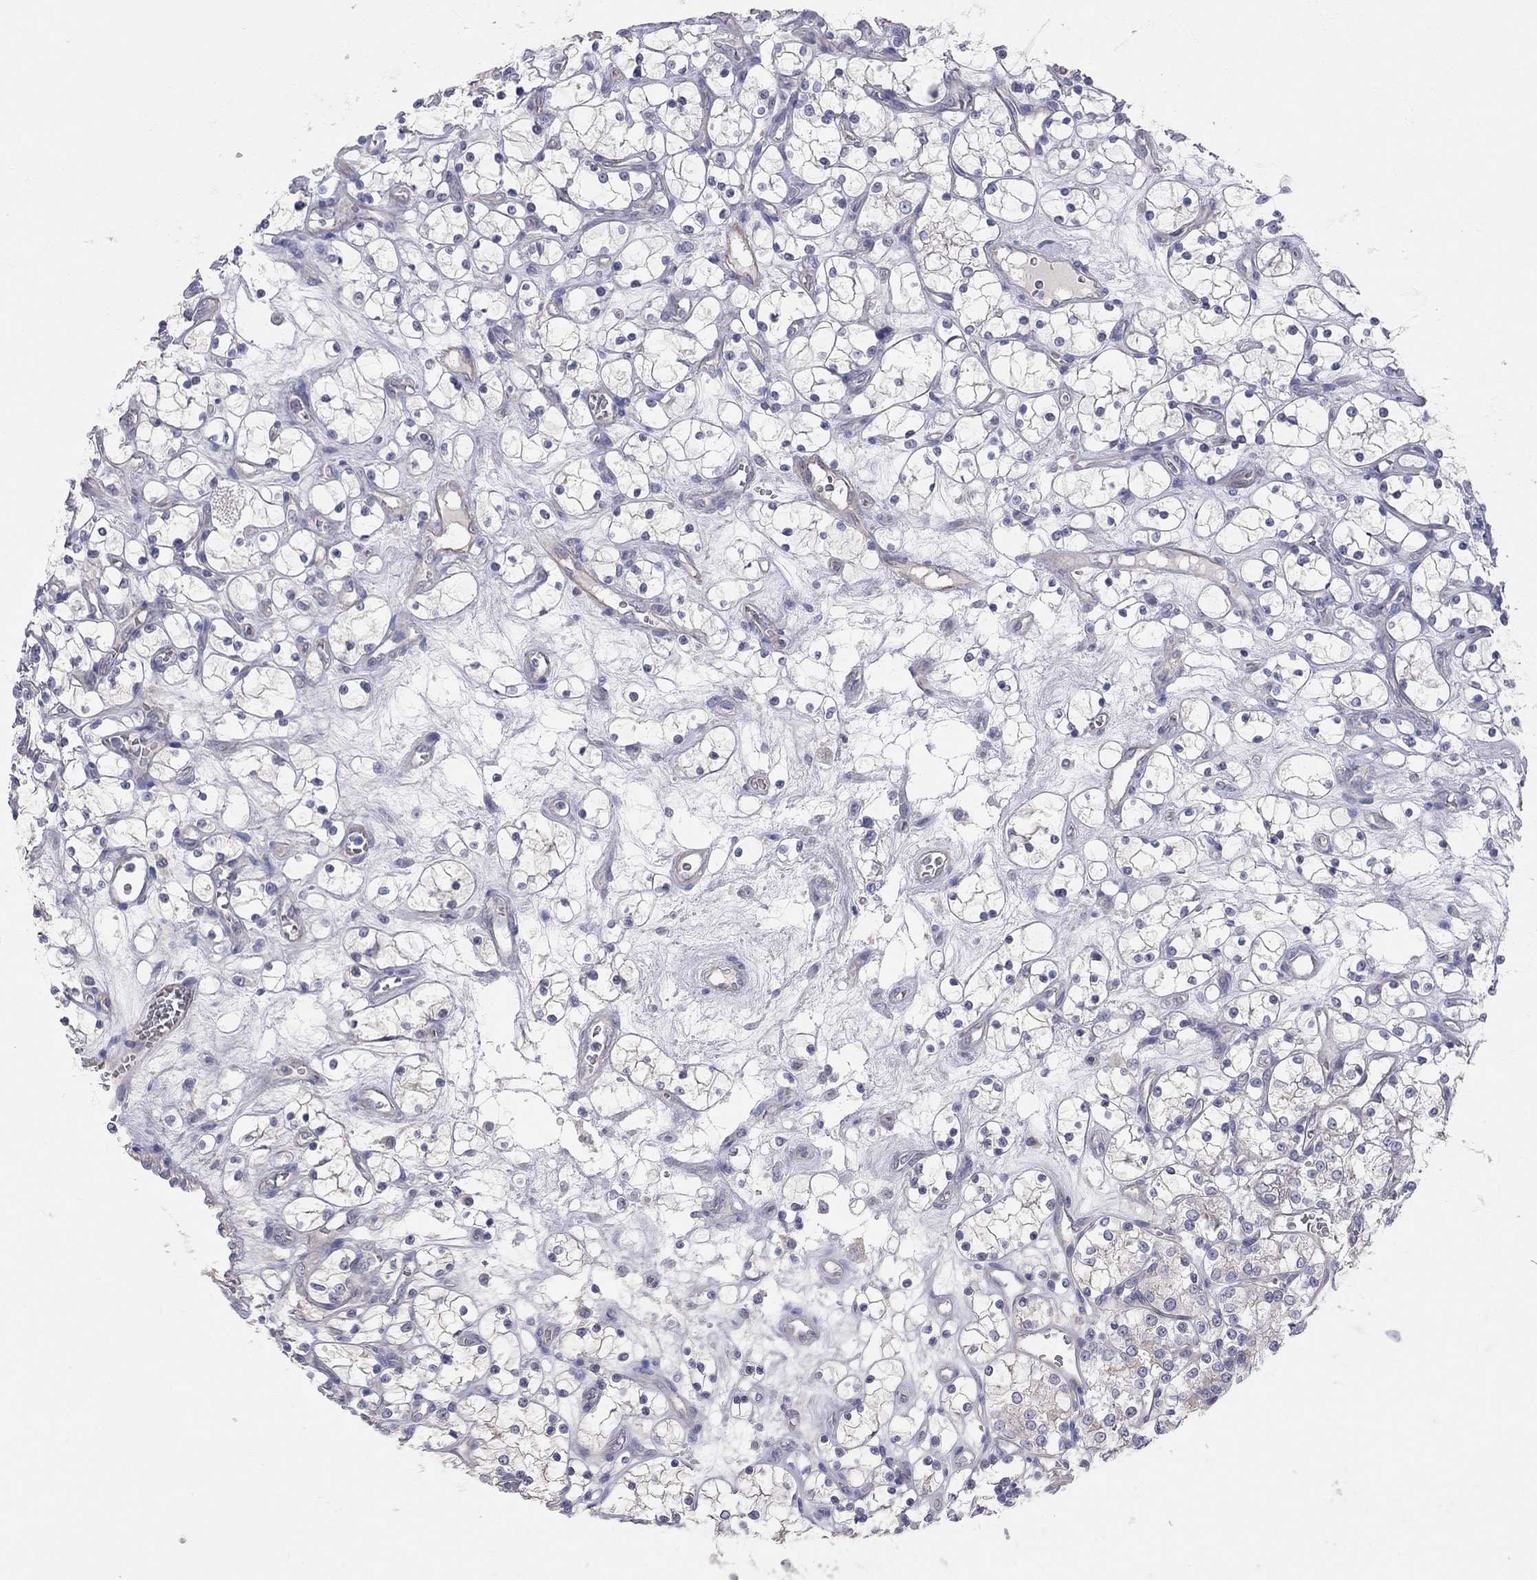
{"staining": {"intensity": "negative", "quantity": "none", "location": "none"}, "tissue": "renal cancer", "cell_type": "Tumor cells", "image_type": "cancer", "snomed": [{"axis": "morphology", "description": "Adenocarcinoma, NOS"}, {"axis": "topography", "description": "Kidney"}], "caption": "A photomicrograph of renal cancer stained for a protein displays no brown staining in tumor cells.", "gene": "KCNB1", "patient": {"sex": "female", "age": 69}}